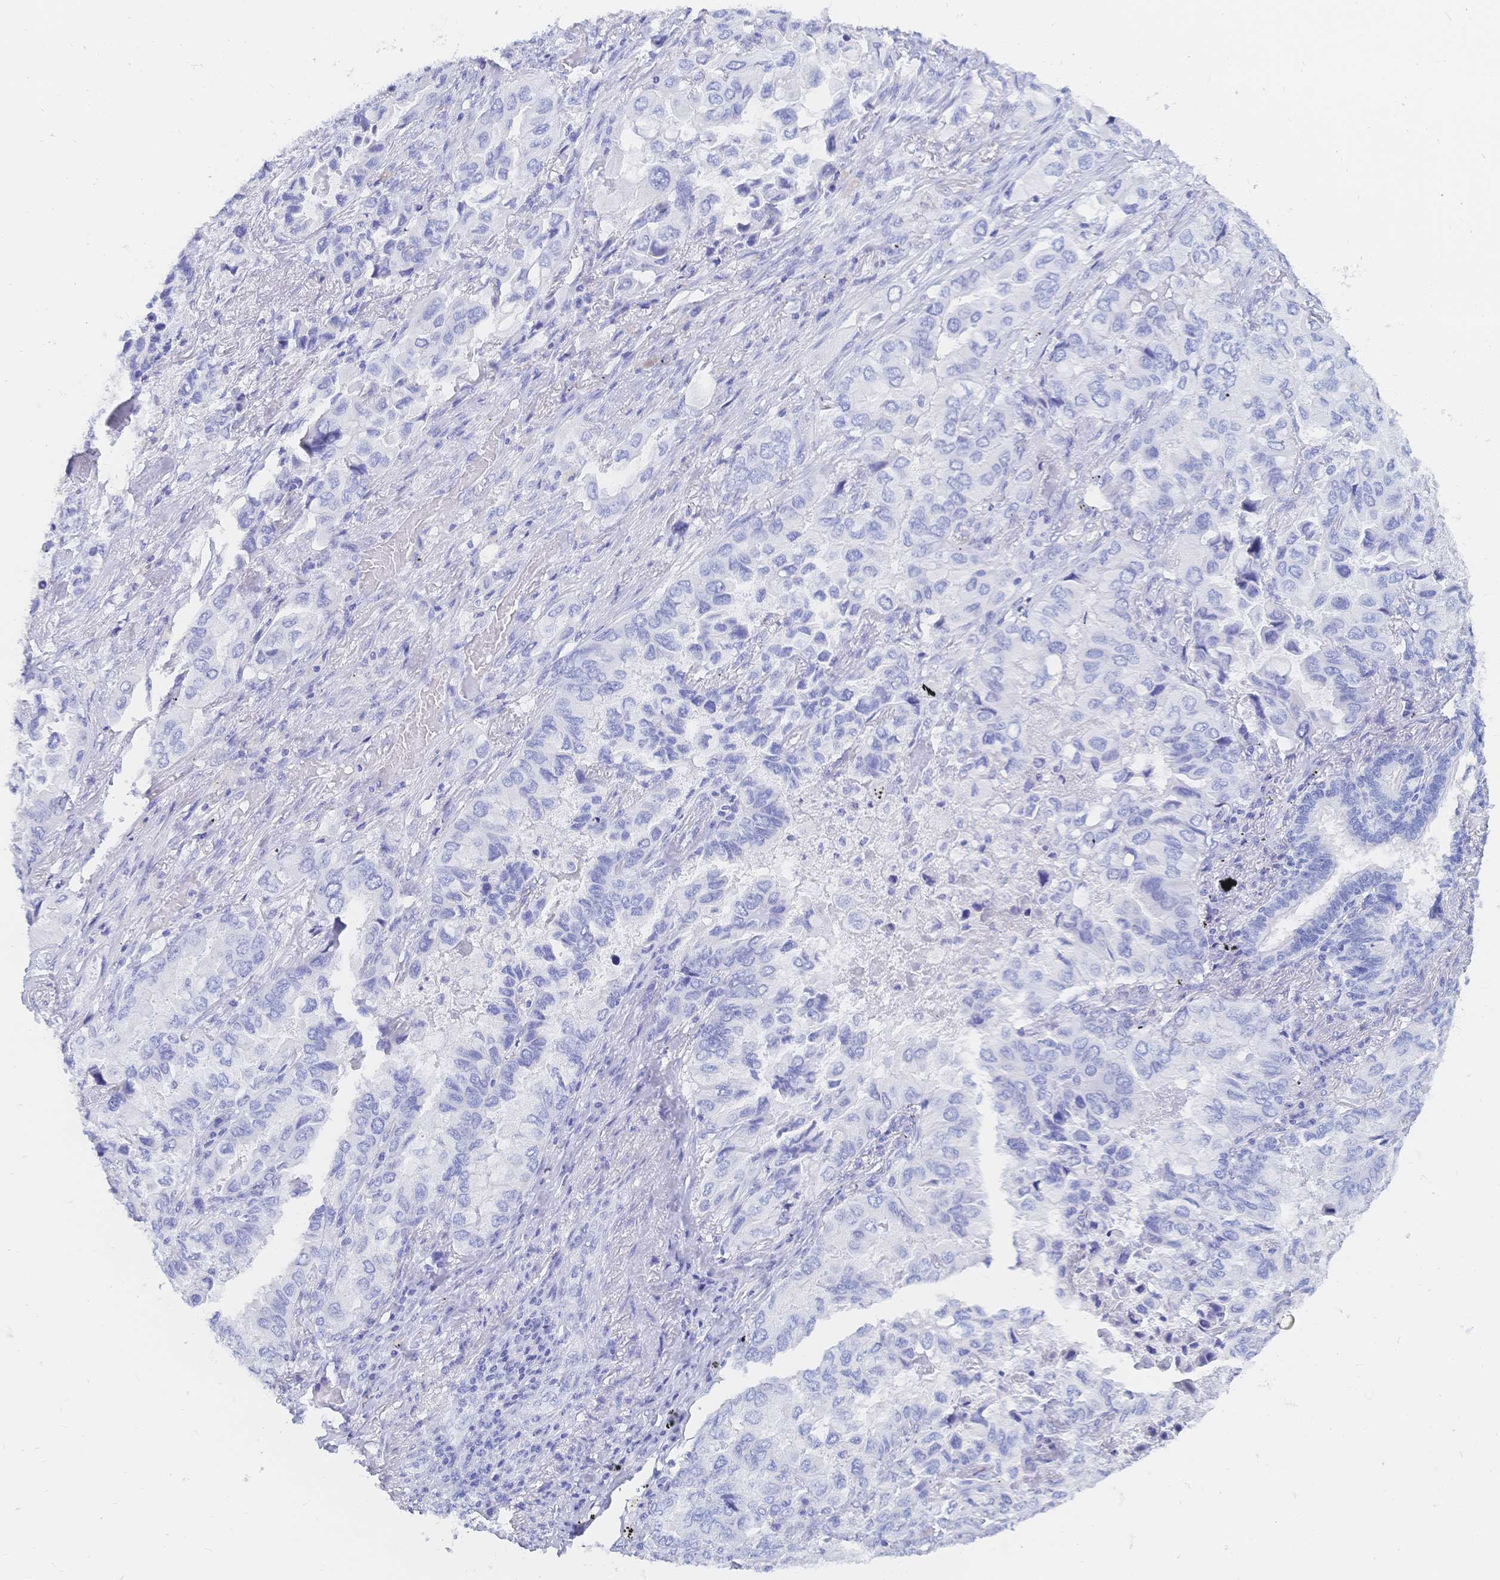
{"staining": {"intensity": "negative", "quantity": "none", "location": "none"}, "tissue": "lung cancer", "cell_type": "Tumor cells", "image_type": "cancer", "snomed": [{"axis": "morphology", "description": "Aneuploidy"}, {"axis": "morphology", "description": "Adenocarcinoma, NOS"}, {"axis": "morphology", "description": "Adenocarcinoma, metastatic, NOS"}, {"axis": "topography", "description": "Lymph node"}, {"axis": "topography", "description": "Lung"}], "caption": "Lung cancer (adenocarcinoma) was stained to show a protein in brown. There is no significant expression in tumor cells. Brightfield microscopy of immunohistochemistry stained with DAB (brown) and hematoxylin (blue), captured at high magnification.", "gene": "MEP1B", "patient": {"sex": "female", "age": 48}}